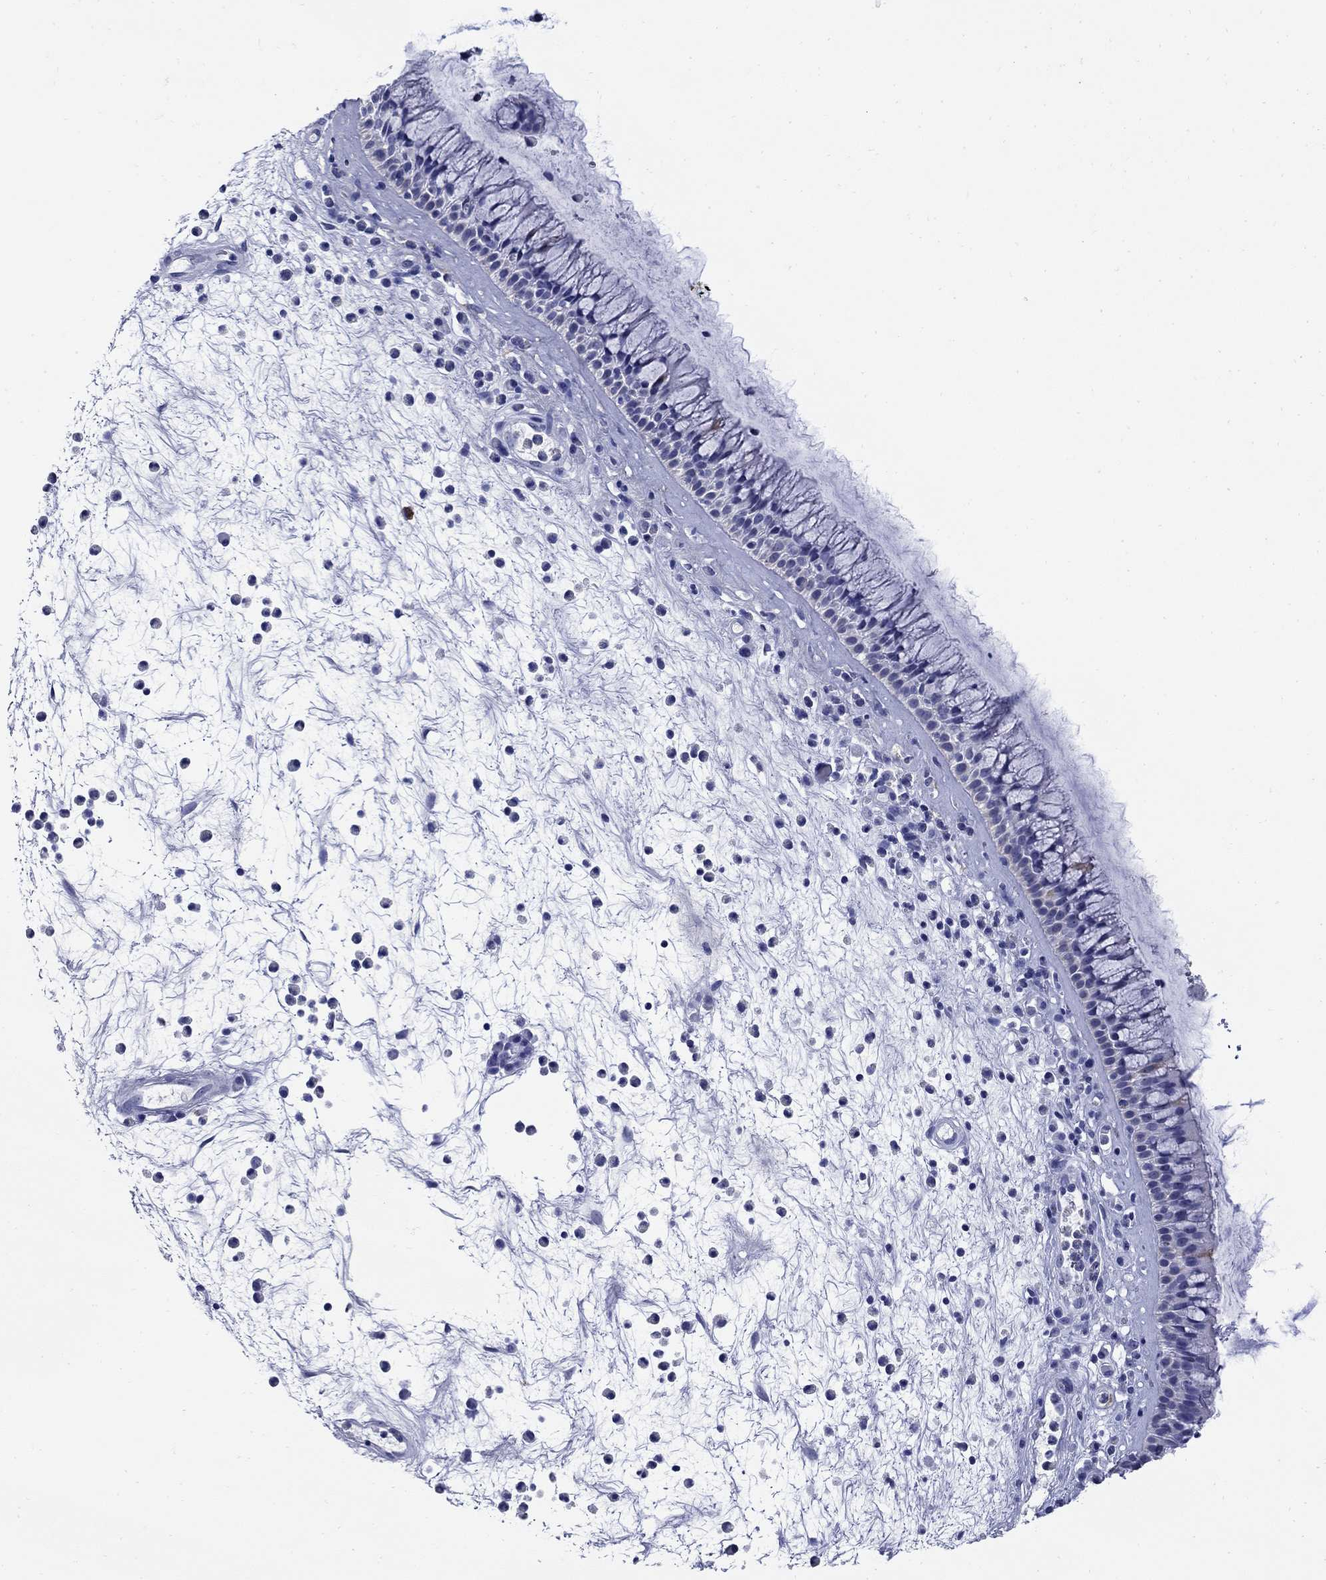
{"staining": {"intensity": "negative", "quantity": "none", "location": "none"}, "tissue": "nasopharynx", "cell_type": "Respiratory epithelial cells", "image_type": "normal", "snomed": [{"axis": "morphology", "description": "Normal tissue, NOS"}, {"axis": "topography", "description": "Nasopharynx"}], "caption": "Respiratory epithelial cells are negative for brown protein staining in benign nasopharynx. (Brightfield microscopy of DAB (3,3'-diaminobenzidine) immunohistochemistry (IHC) at high magnification).", "gene": "TACC3", "patient": {"sex": "male", "age": 77}}